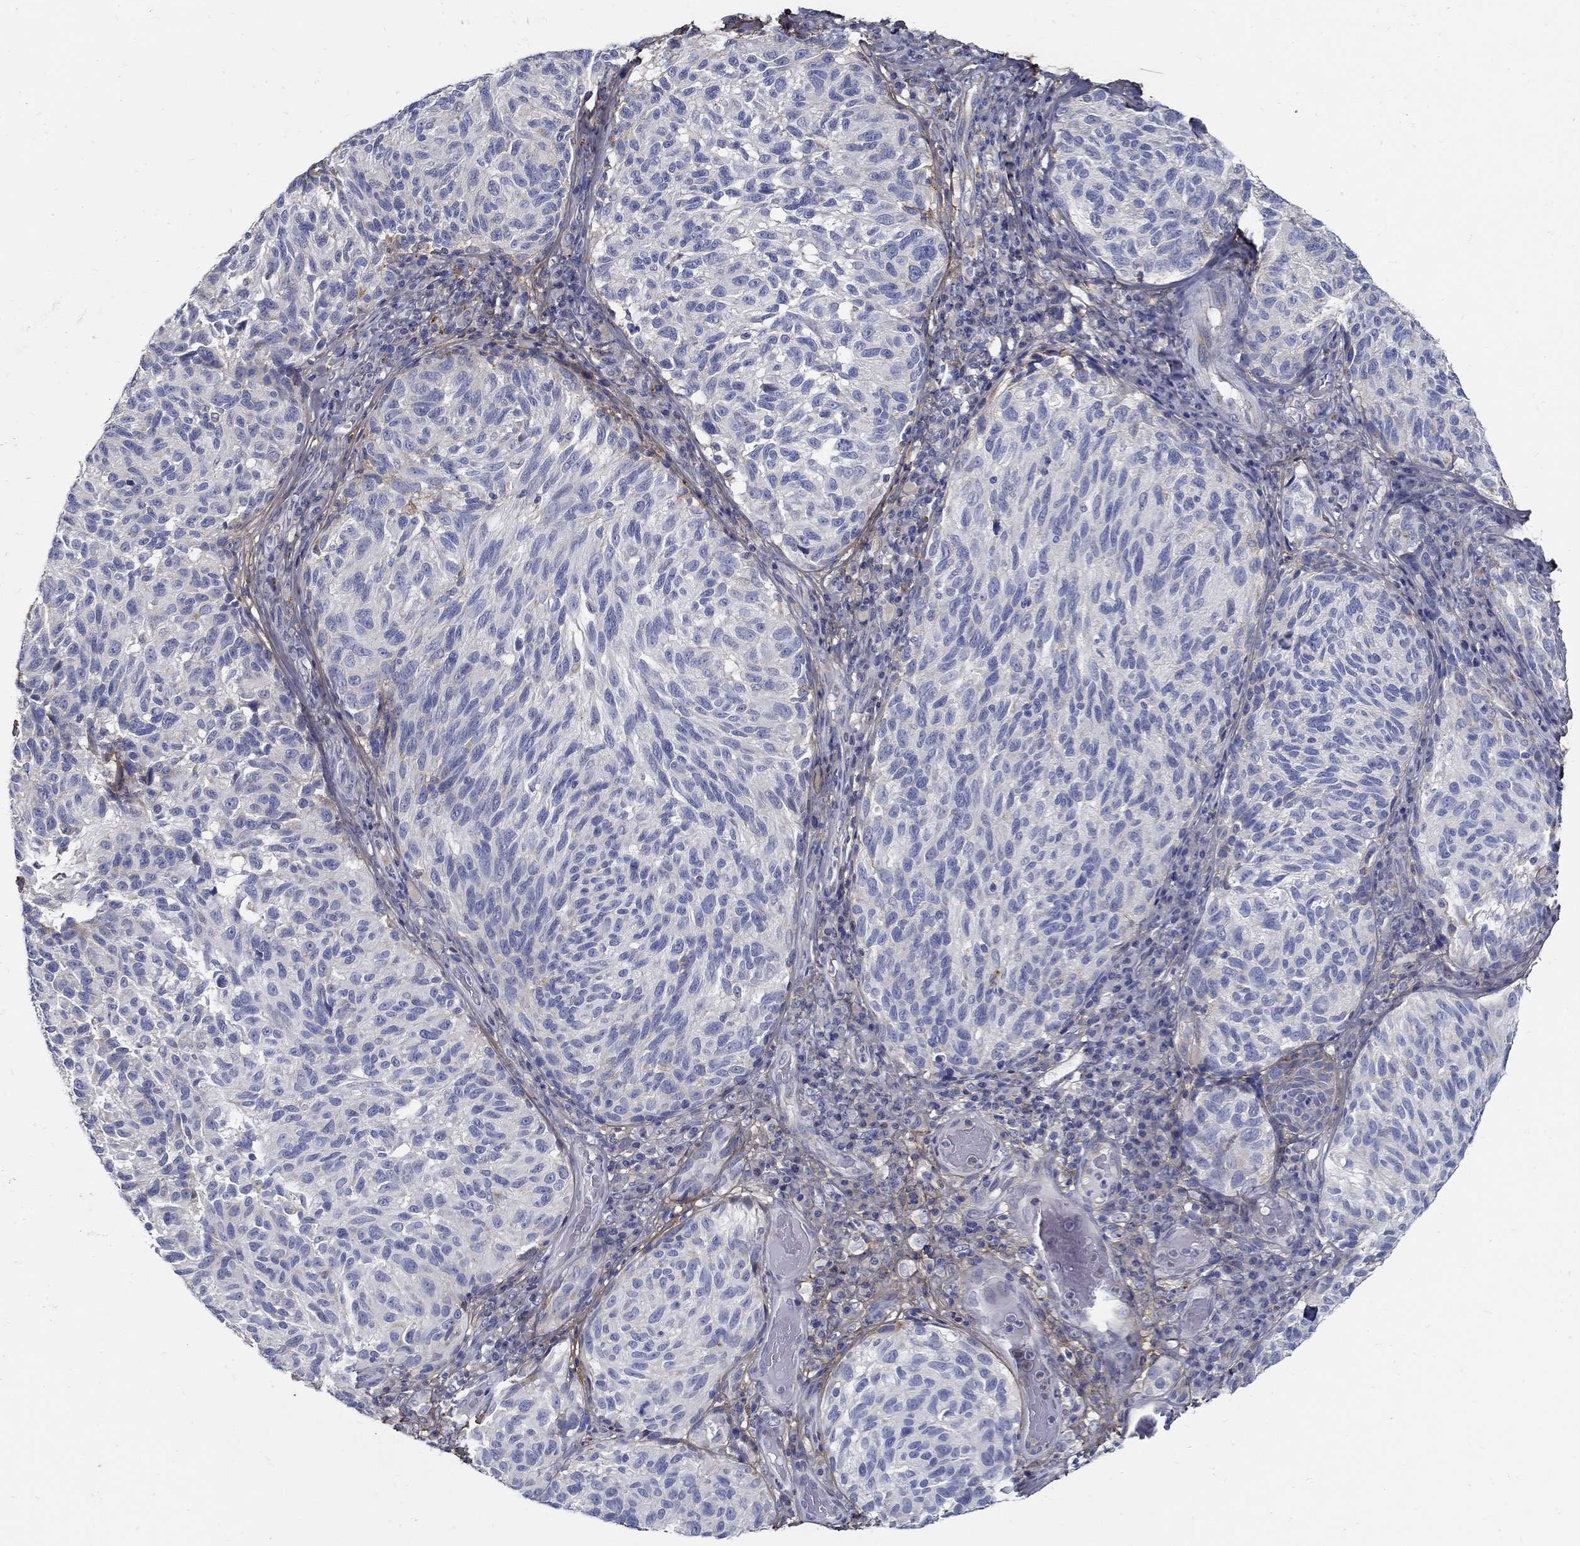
{"staining": {"intensity": "negative", "quantity": "none", "location": "none"}, "tissue": "melanoma", "cell_type": "Tumor cells", "image_type": "cancer", "snomed": [{"axis": "morphology", "description": "Malignant melanoma, NOS"}, {"axis": "topography", "description": "Skin"}], "caption": "The image reveals no significant staining in tumor cells of melanoma. Brightfield microscopy of immunohistochemistry stained with DAB (brown) and hematoxylin (blue), captured at high magnification.", "gene": "TGFBI", "patient": {"sex": "female", "age": 73}}